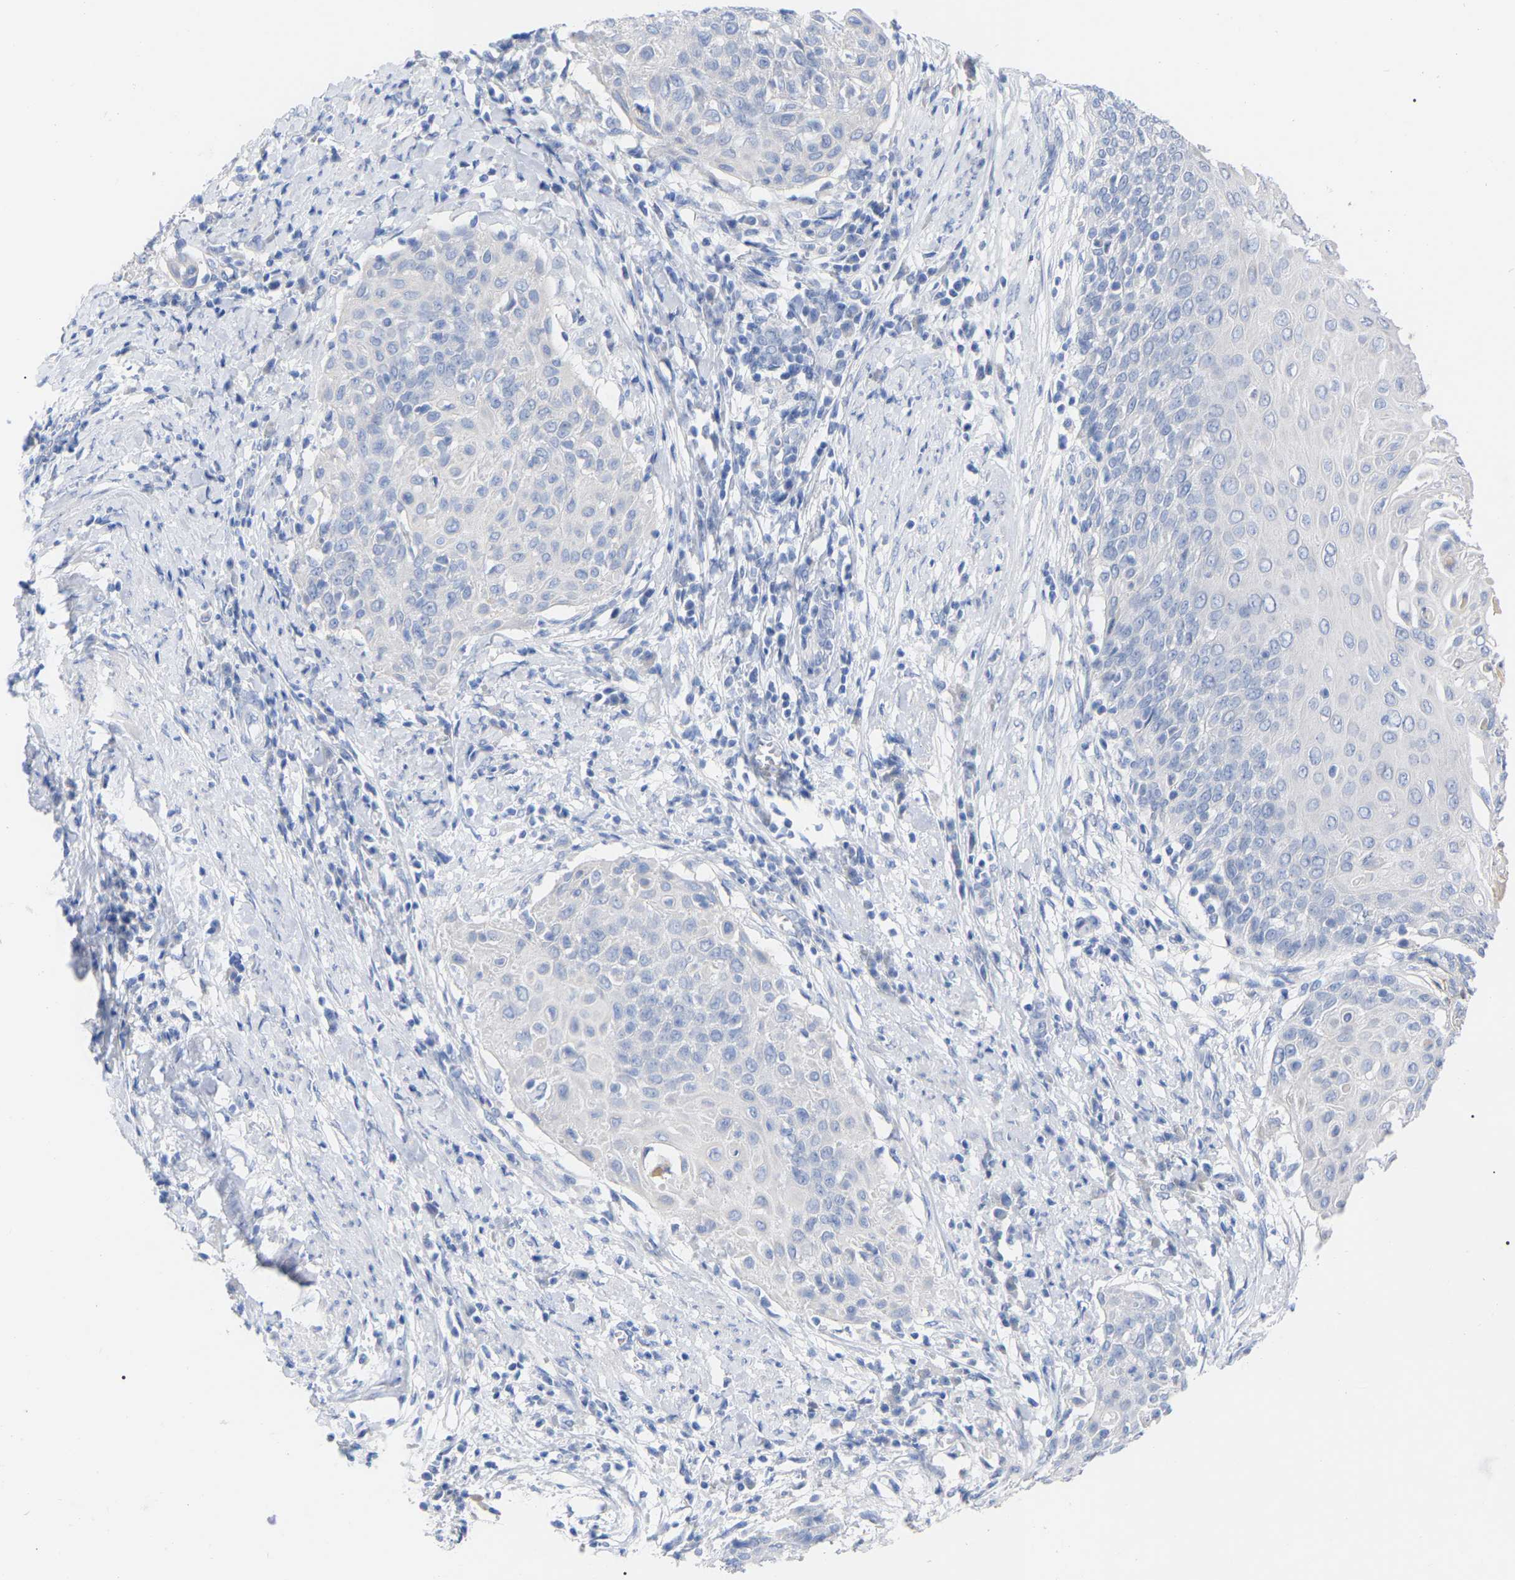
{"staining": {"intensity": "negative", "quantity": "none", "location": "none"}, "tissue": "cervical cancer", "cell_type": "Tumor cells", "image_type": "cancer", "snomed": [{"axis": "morphology", "description": "Squamous cell carcinoma, NOS"}, {"axis": "topography", "description": "Cervix"}], "caption": "Image shows no significant protein expression in tumor cells of cervical cancer (squamous cell carcinoma).", "gene": "HAPLN1", "patient": {"sex": "female", "age": 39}}